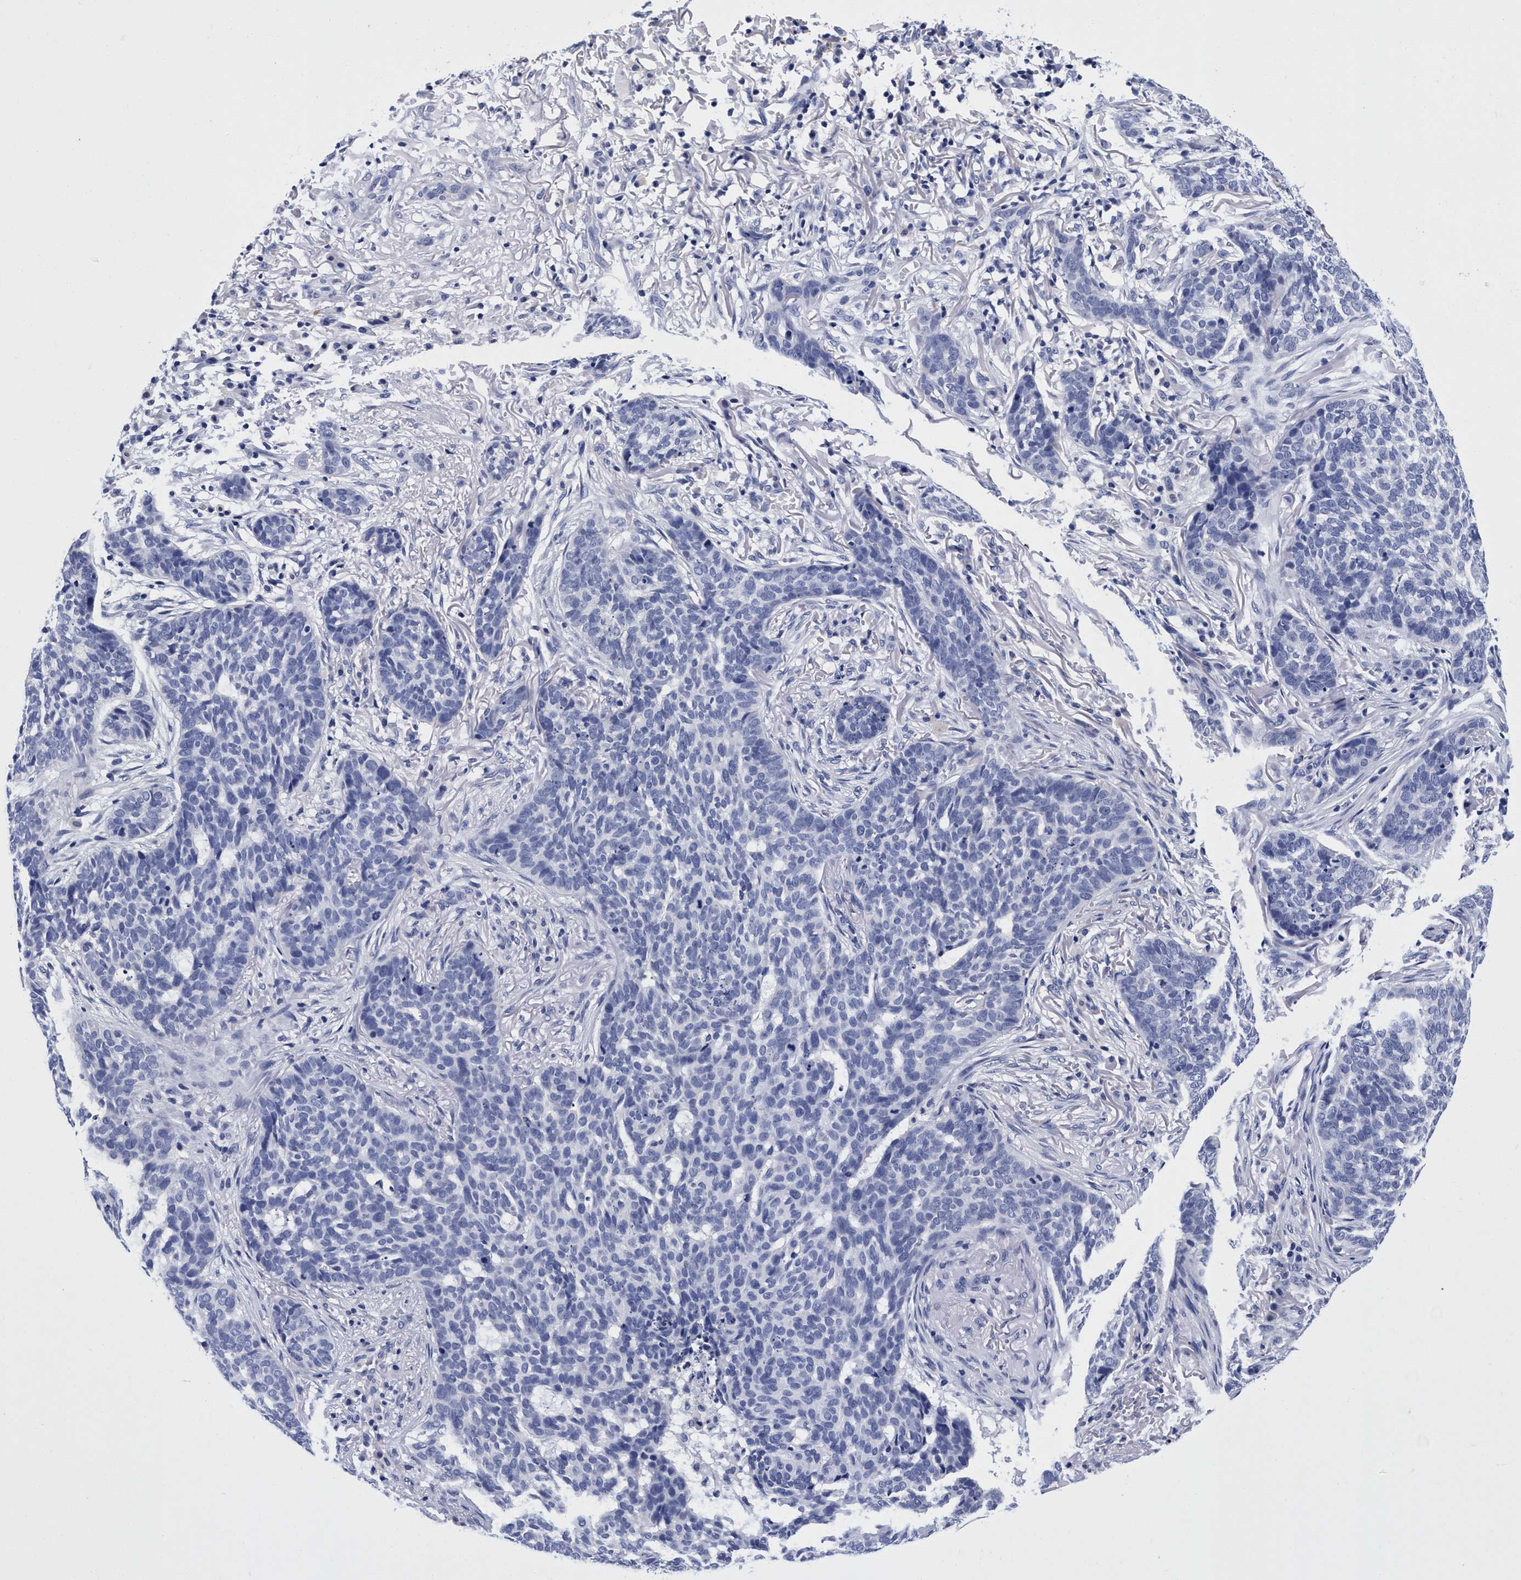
{"staining": {"intensity": "negative", "quantity": "none", "location": "none"}, "tissue": "skin cancer", "cell_type": "Tumor cells", "image_type": "cancer", "snomed": [{"axis": "morphology", "description": "Basal cell carcinoma"}, {"axis": "topography", "description": "Skin"}], "caption": "Immunohistochemical staining of human basal cell carcinoma (skin) demonstrates no significant positivity in tumor cells. Brightfield microscopy of immunohistochemistry (IHC) stained with DAB (brown) and hematoxylin (blue), captured at high magnification.", "gene": "PLPPR1", "patient": {"sex": "male", "age": 85}}